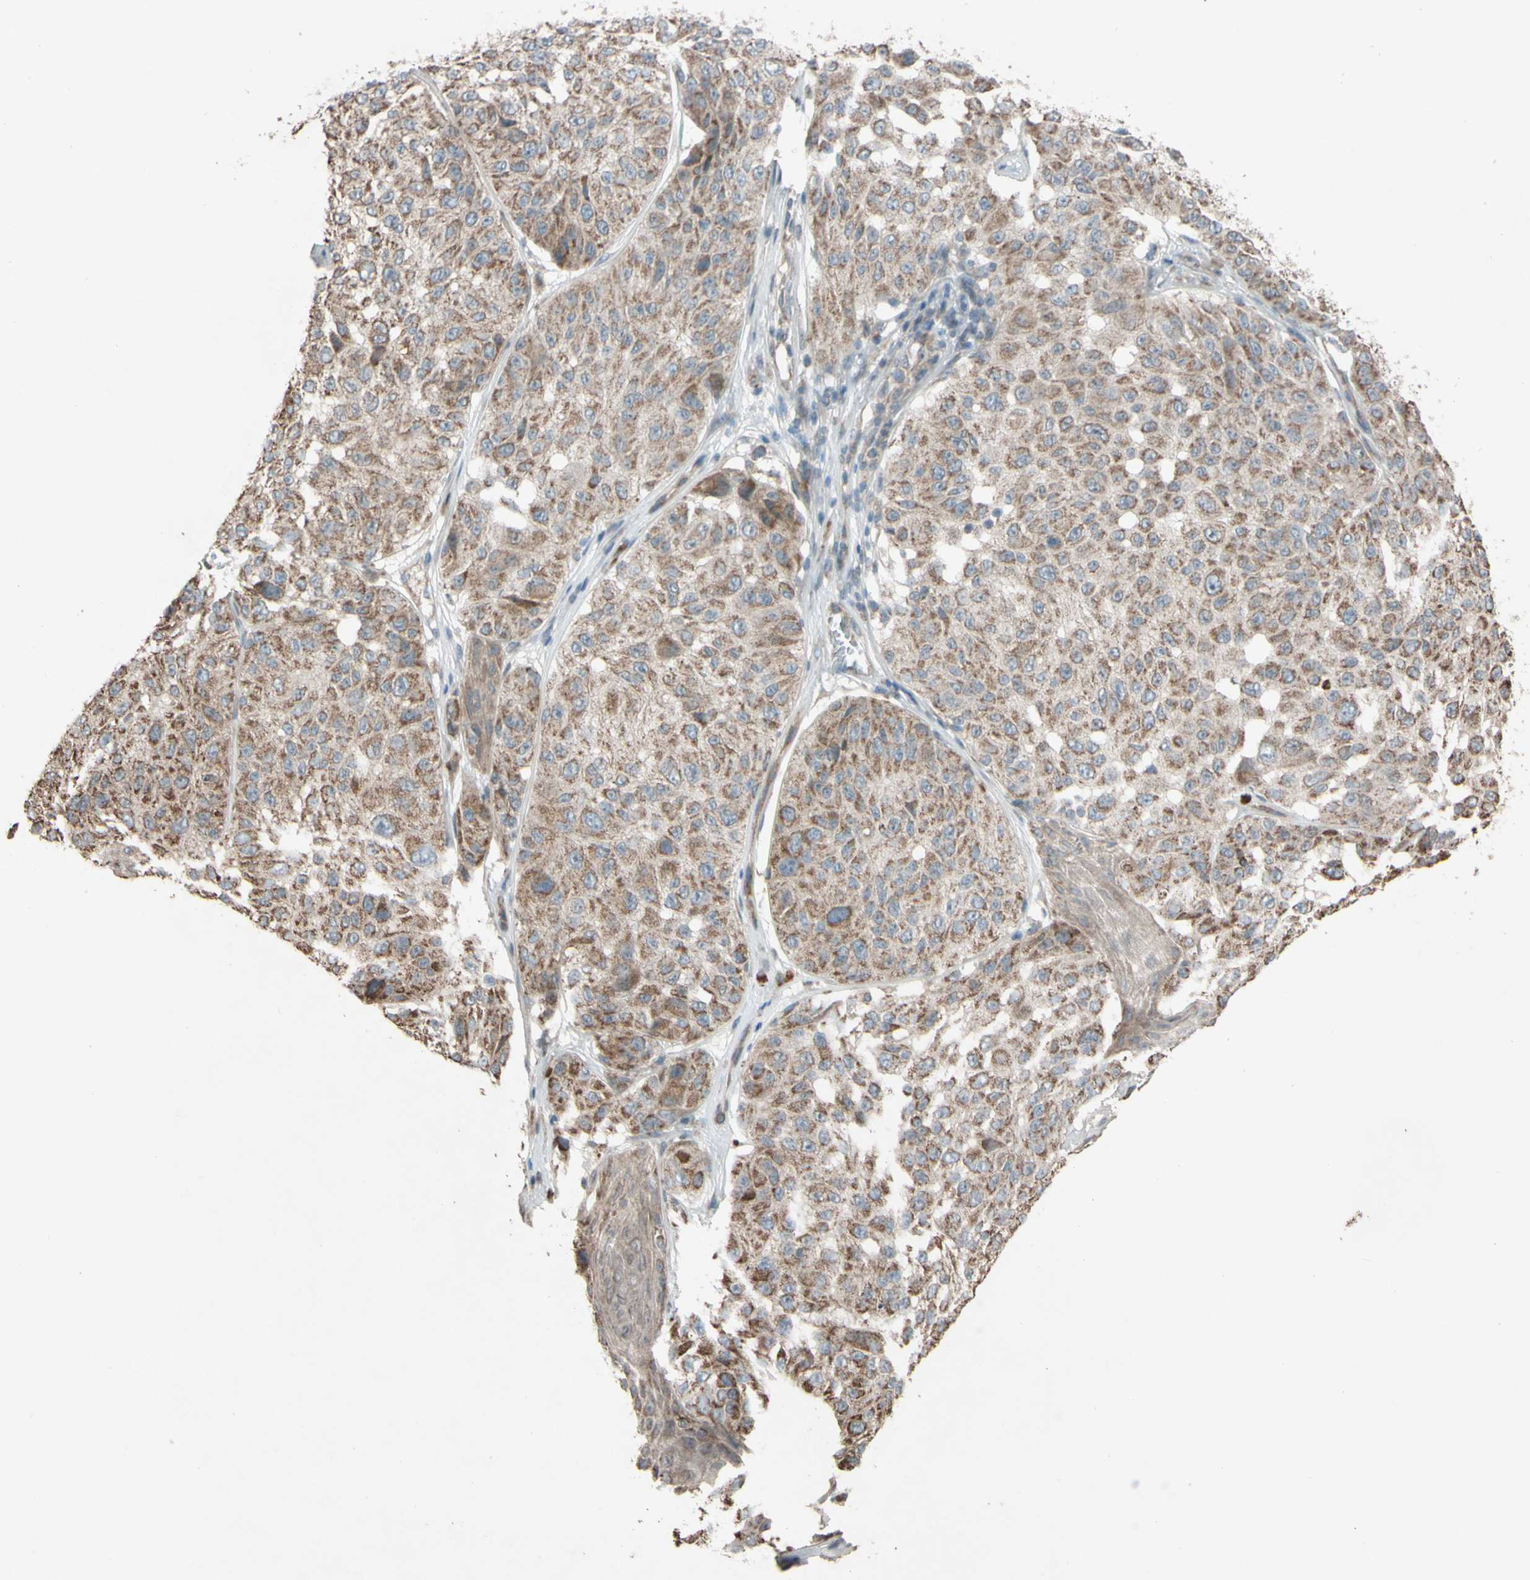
{"staining": {"intensity": "moderate", "quantity": ">75%", "location": "cytoplasmic/membranous"}, "tissue": "melanoma", "cell_type": "Tumor cells", "image_type": "cancer", "snomed": [{"axis": "morphology", "description": "Malignant melanoma, NOS"}, {"axis": "topography", "description": "Skin"}], "caption": "Human melanoma stained for a protein (brown) displays moderate cytoplasmic/membranous positive expression in about >75% of tumor cells.", "gene": "ACOT8", "patient": {"sex": "female", "age": 46}}